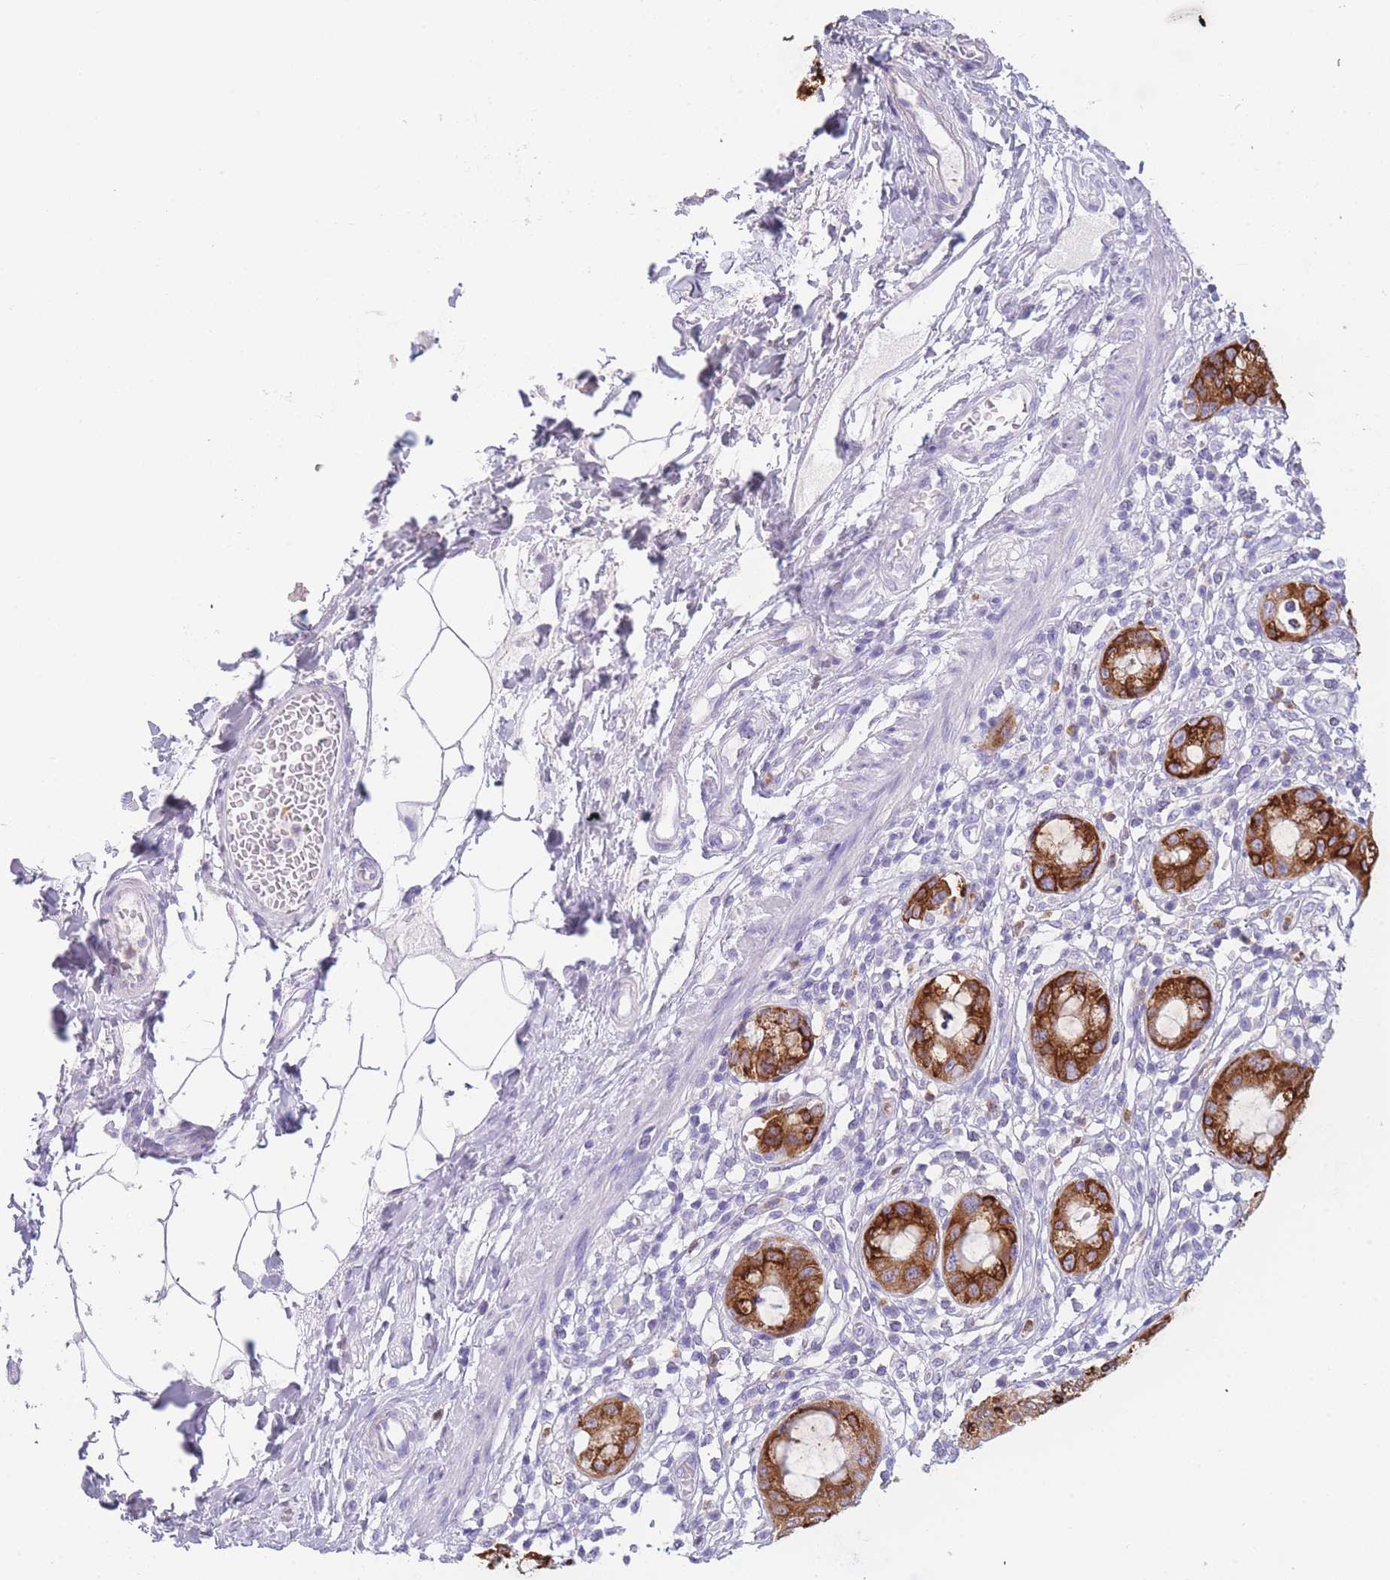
{"staining": {"intensity": "strong", "quantity": ">75%", "location": "cytoplasmic/membranous"}, "tissue": "rectum", "cell_type": "Glandular cells", "image_type": "normal", "snomed": [{"axis": "morphology", "description": "Normal tissue, NOS"}, {"axis": "topography", "description": "Rectum"}], "caption": "Immunohistochemistry histopathology image of normal rectum: human rectum stained using immunohistochemistry (IHC) displays high levels of strong protein expression localized specifically in the cytoplasmic/membranous of glandular cells, appearing as a cytoplasmic/membranous brown color.", "gene": "ZNF627", "patient": {"sex": "female", "age": 57}}